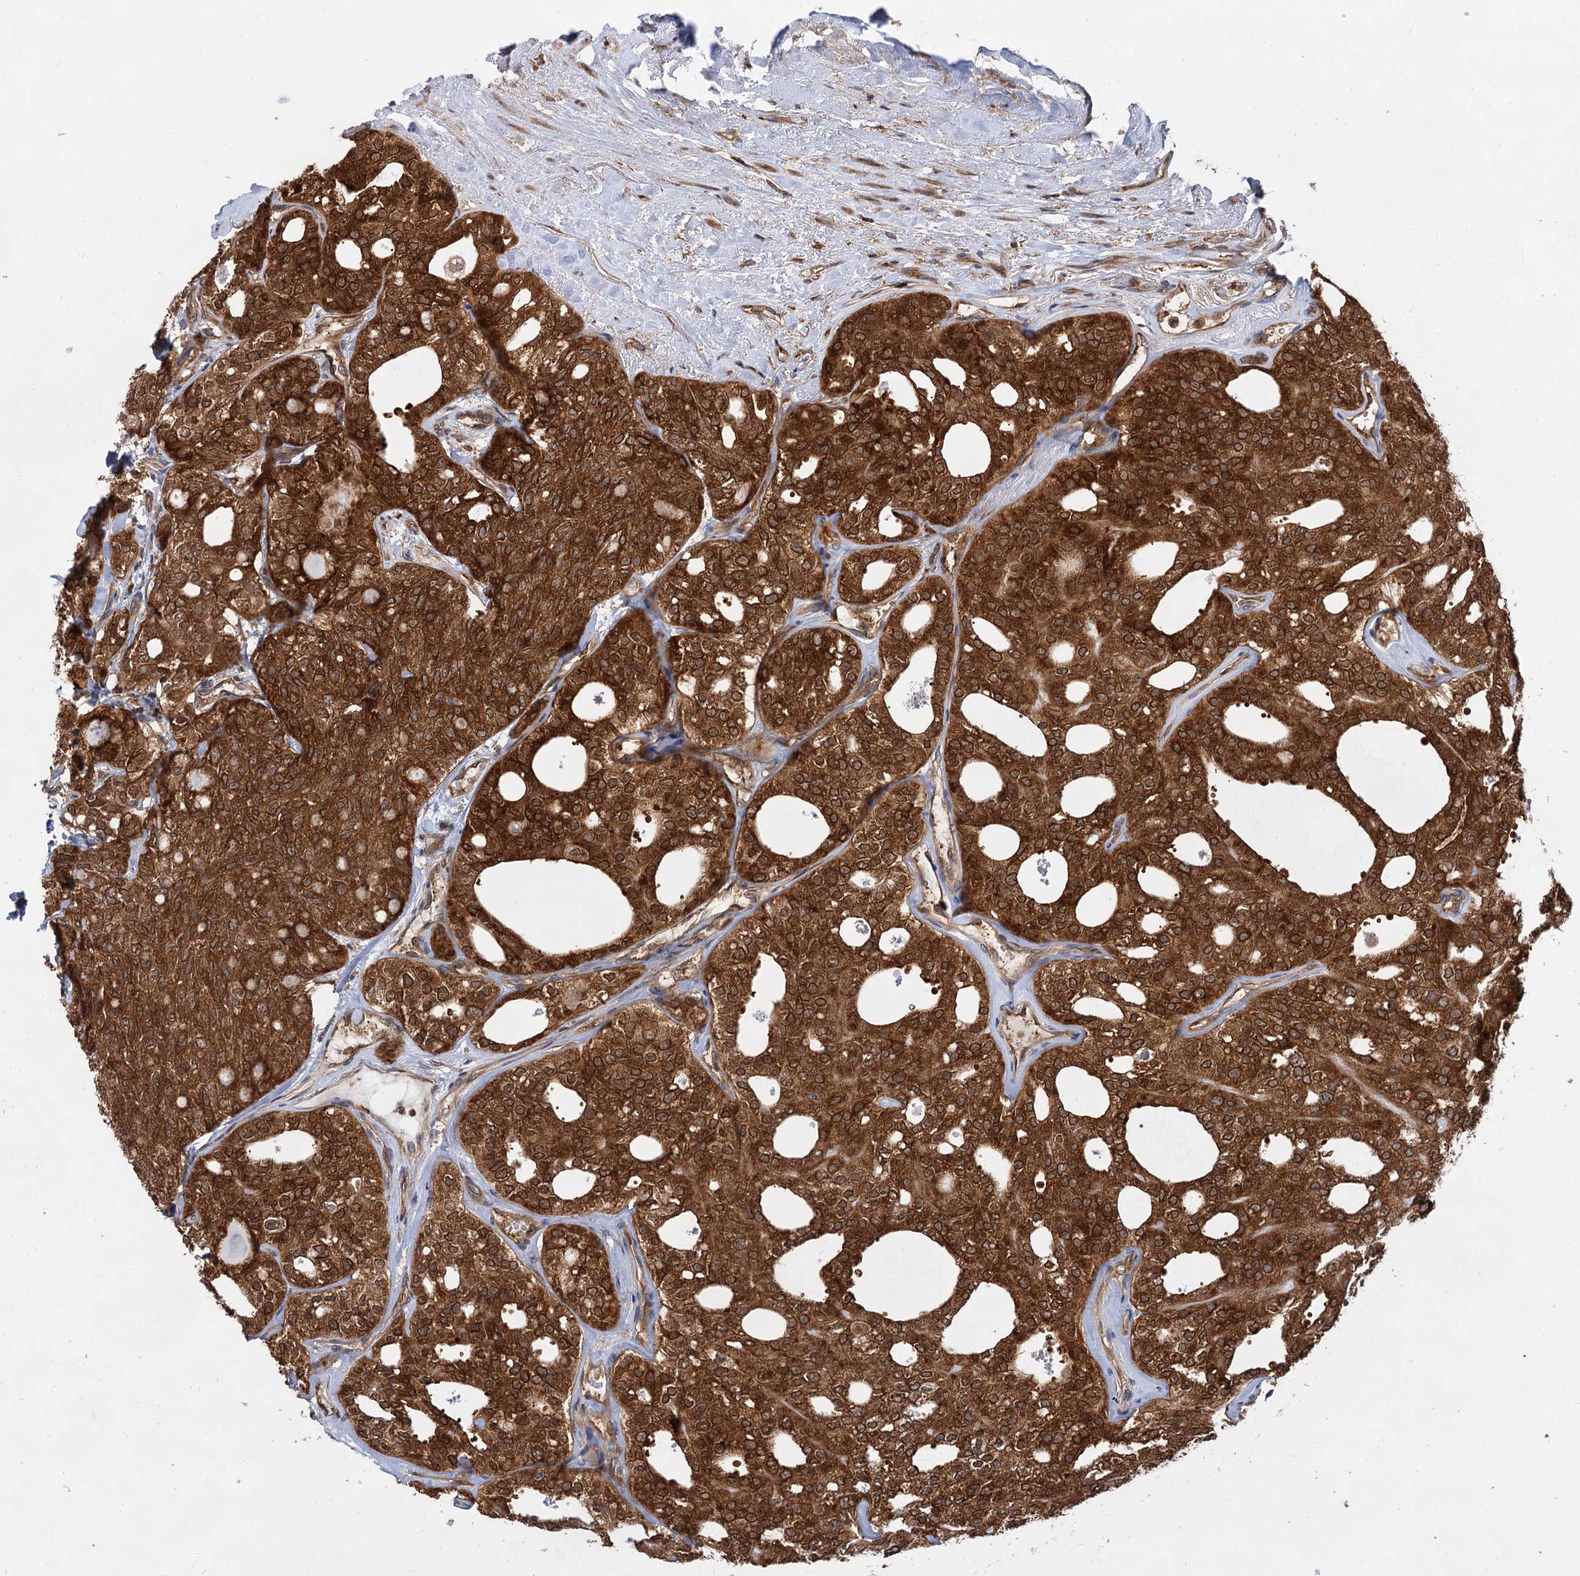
{"staining": {"intensity": "strong", "quantity": ">75%", "location": "cytoplasmic/membranous"}, "tissue": "thyroid cancer", "cell_type": "Tumor cells", "image_type": "cancer", "snomed": [{"axis": "morphology", "description": "Follicular adenoma carcinoma, NOS"}, {"axis": "topography", "description": "Thyroid gland"}], "caption": "Immunohistochemical staining of human thyroid cancer demonstrates high levels of strong cytoplasmic/membranous protein expression in approximately >75% of tumor cells.", "gene": "PACS1", "patient": {"sex": "male", "age": 75}}